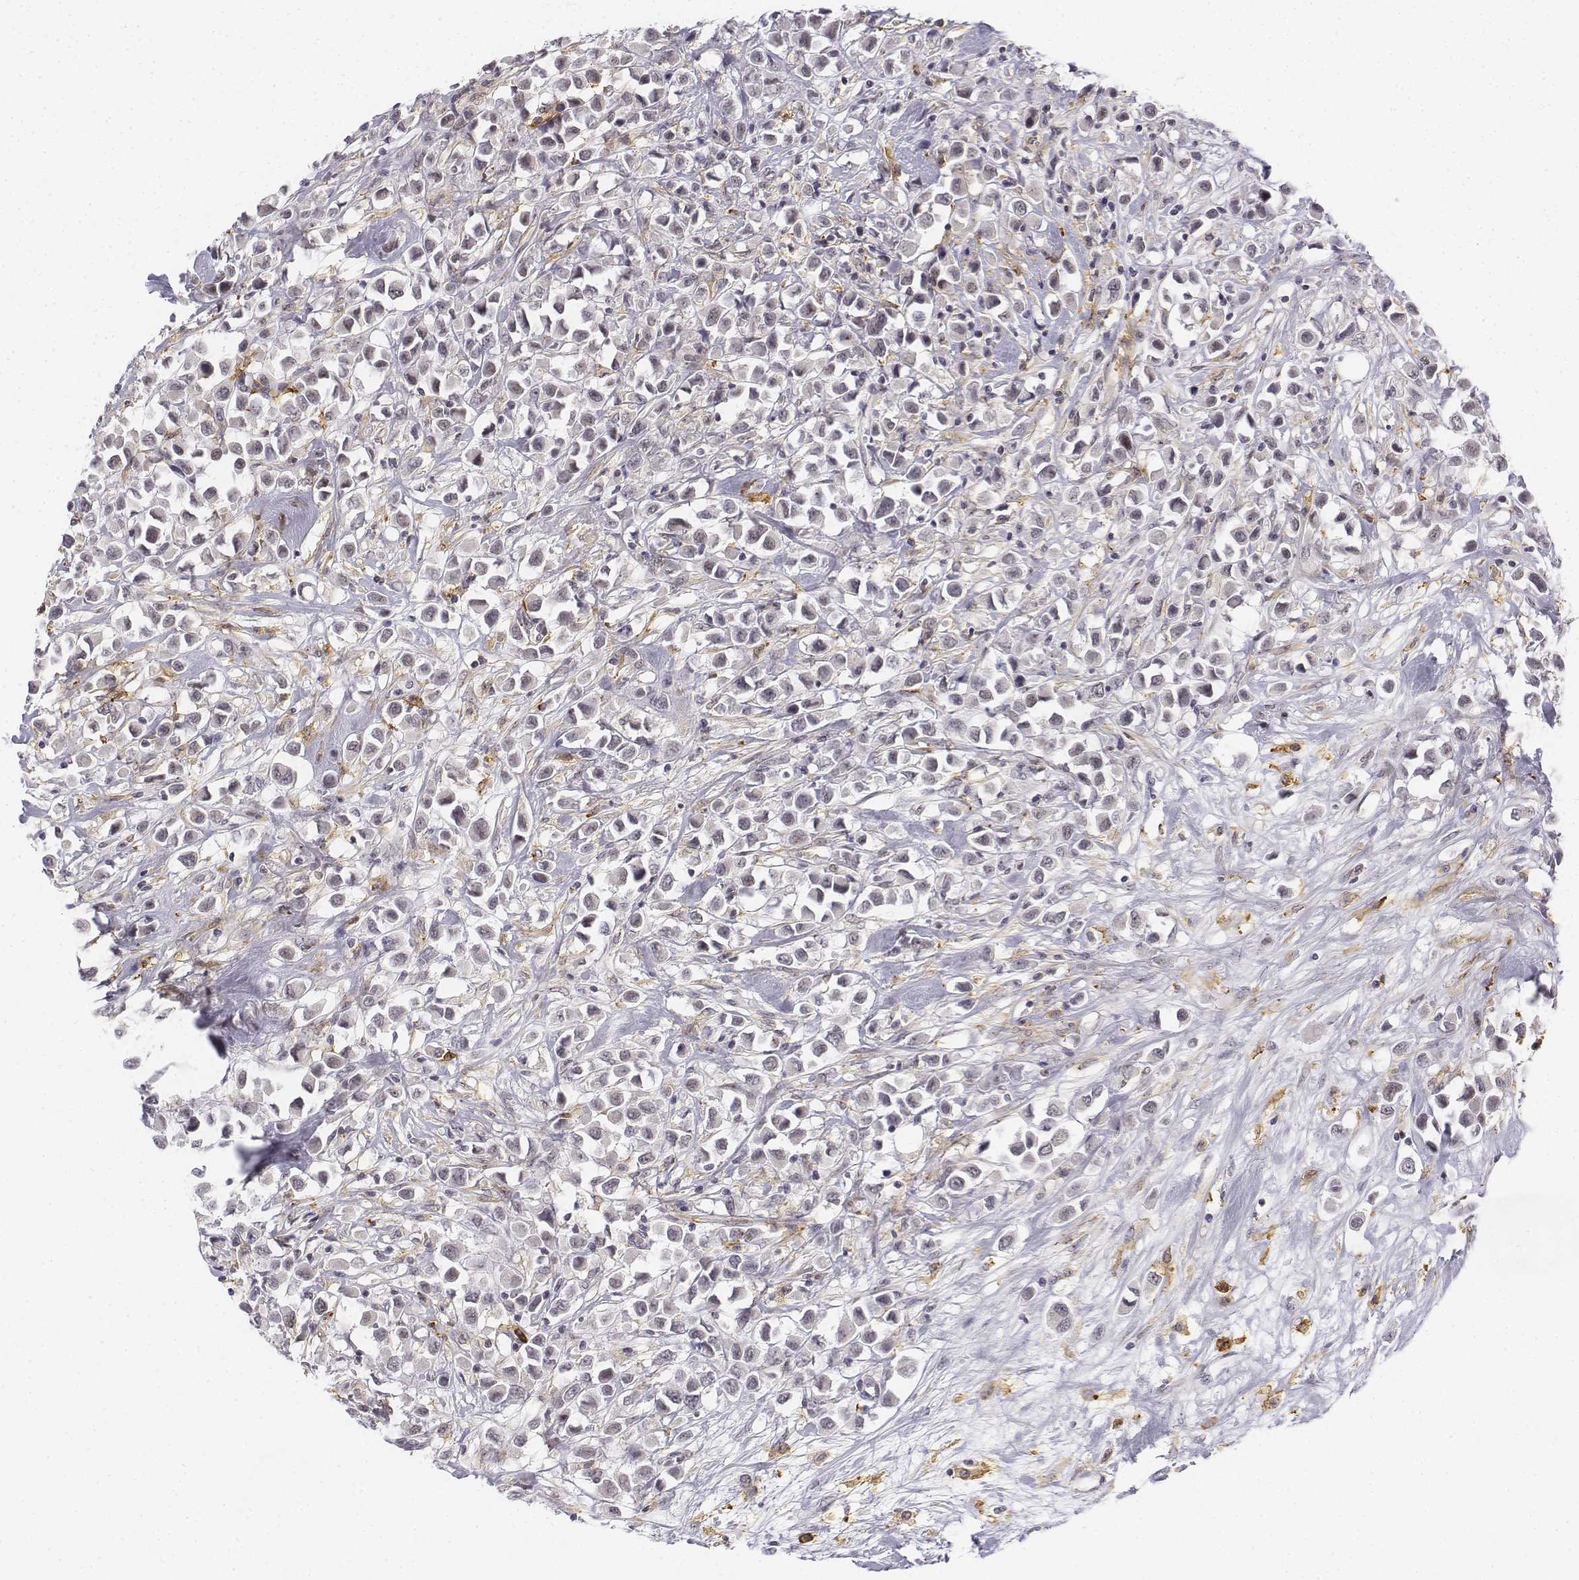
{"staining": {"intensity": "negative", "quantity": "none", "location": "none"}, "tissue": "breast cancer", "cell_type": "Tumor cells", "image_type": "cancer", "snomed": [{"axis": "morphology", "description": "Duct carcinoma"}, {"axis": "topography", "description": "Breast"}], "caption": "A histopathology image of human infiltrating ductal carcinoma (breast) is negative for staining in tumor cells.", "gene": "CD14", "patient": {"sex": "female", "age": 61}}